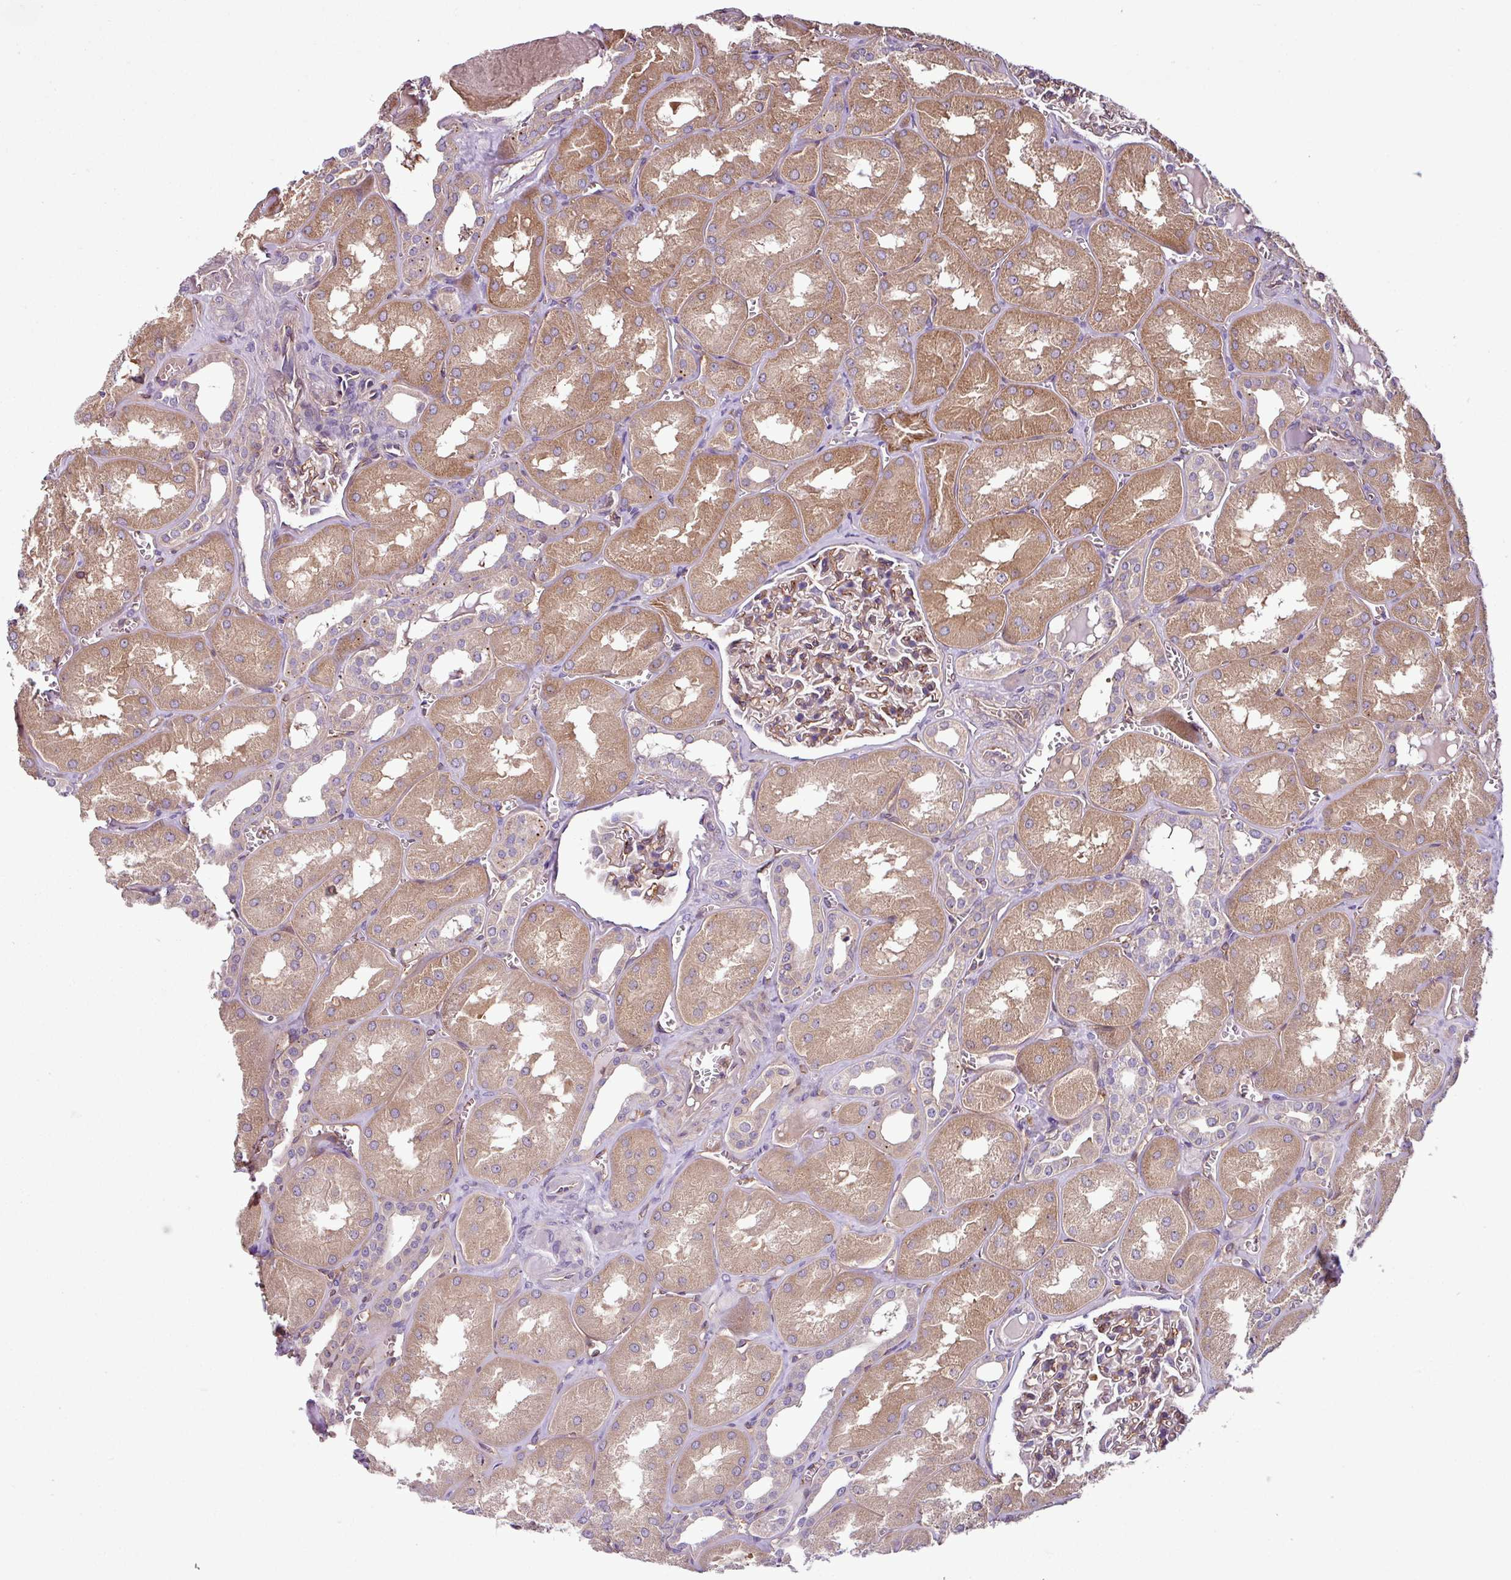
{"staining": {"intensity": "moderate", "quantity": "25%-75%", "location": "cytoplasmic/membranous"}, "tissue": "kidney", "cell_type": "Cells in glomeruli", "image_type": "normal", "snomed": [{"axis": "morphology", "description": "Normal tissue, NOS"}, {"axis": "topography", "description": "Kidney"}], "caption": "Immunohistochemical staining of unremarkable human kidney demonstrates medium levels of moderate cytoplasmic/membranous staining in approximately 25%-75% of cells in glomeruli. Nuclei are stained in blue.", "gene": "ZNF106", "patient": {"sex": "male", "age": 61}}